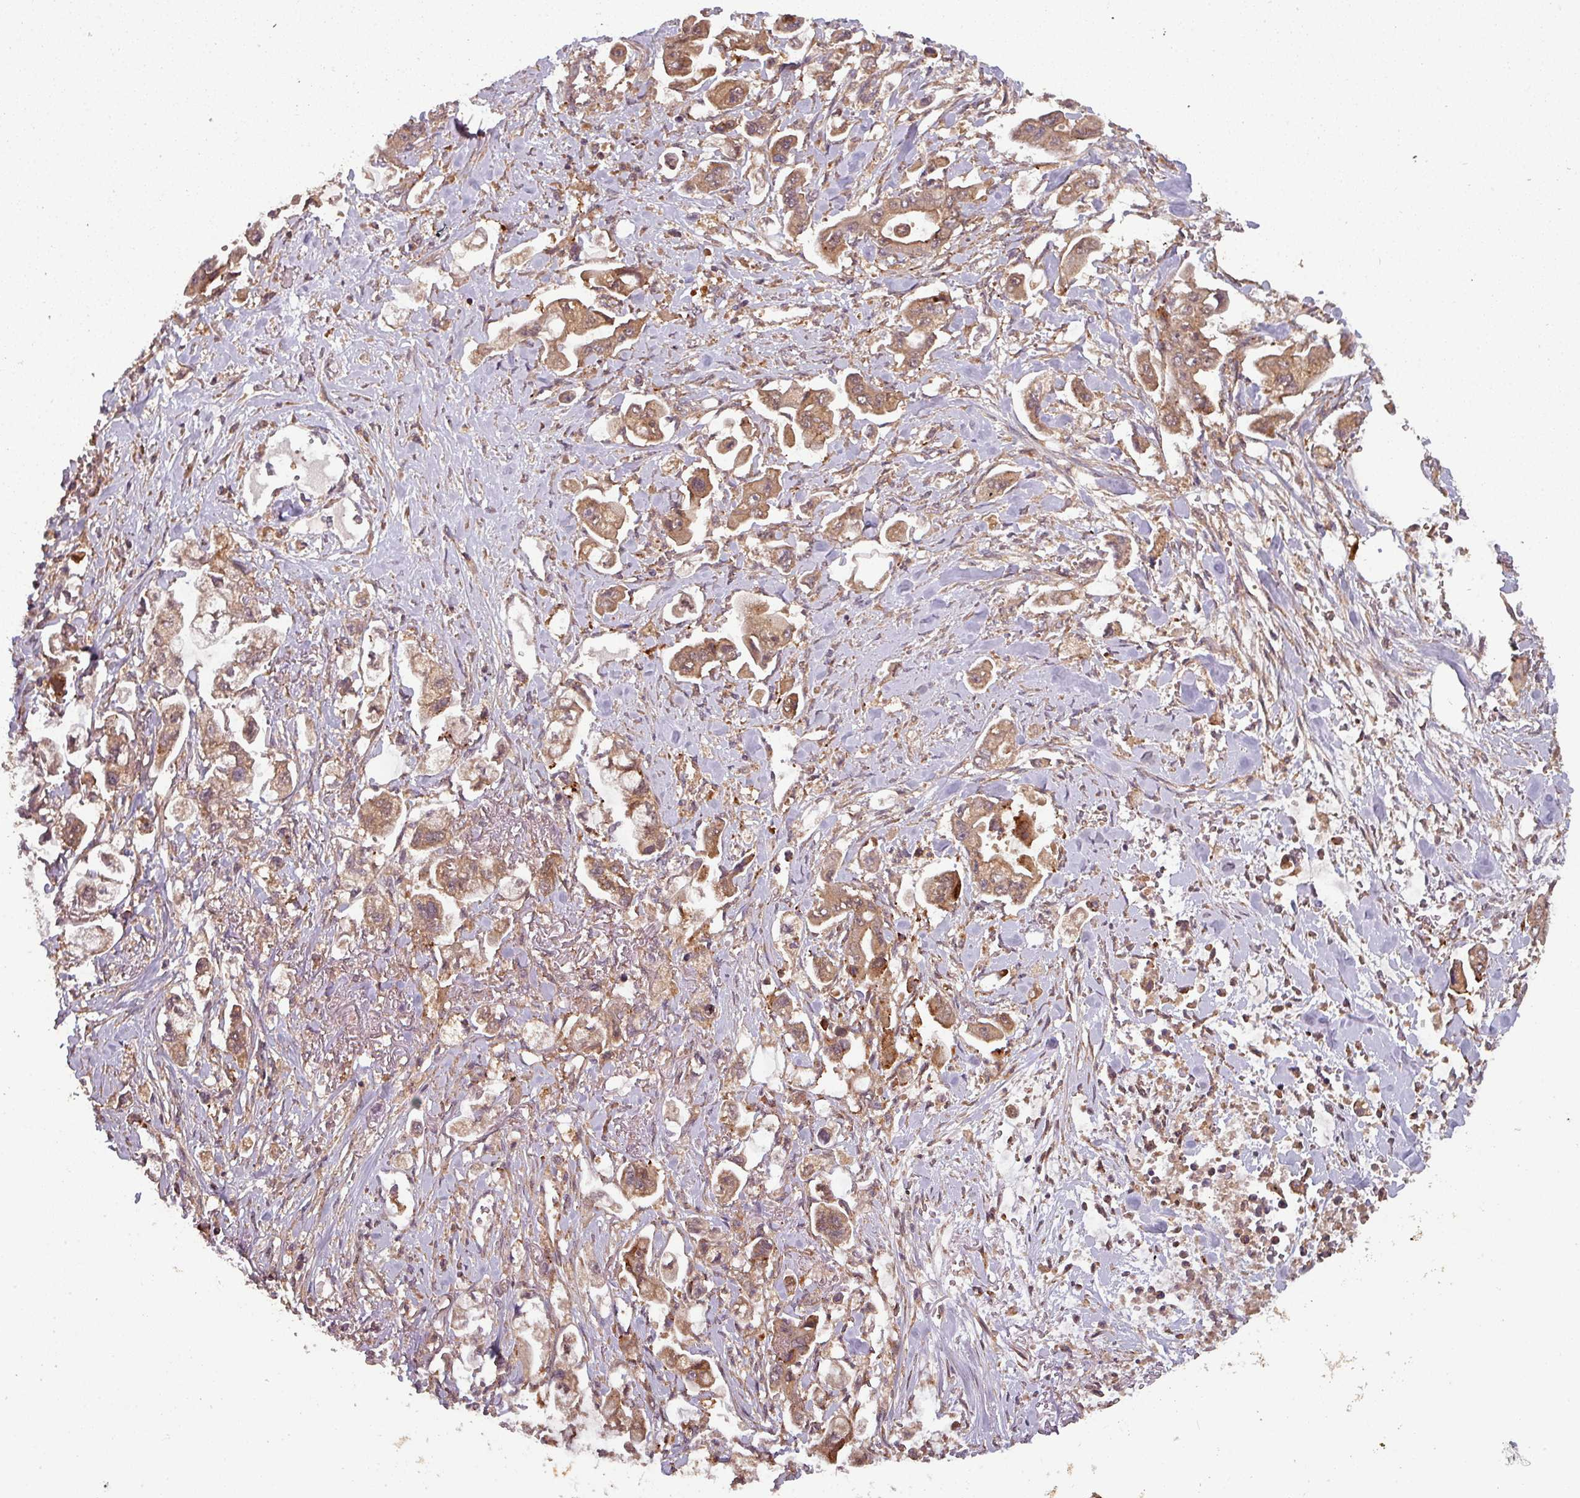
{"staining": {"intensity": "moderate", "quantity": ">75%", "location": "cytoplasmic/membranous"}, "tissue": "stomach cancer", "cell_type": "Tumor cells", "image_type": "cancer", "snomed": [{"axis": "morphology", "description": "Adenocarcinoma, NOS"}, {"axis": "topography", "description": "Stomach"}], "caption": "Moderate cytoplasmic/membranous expression is present in approximately >75% of tumor cells in stomach cancer (adenocarcinoma).", "gene": "GSKIP", "patient": {"sex": "male", "age": 62}}